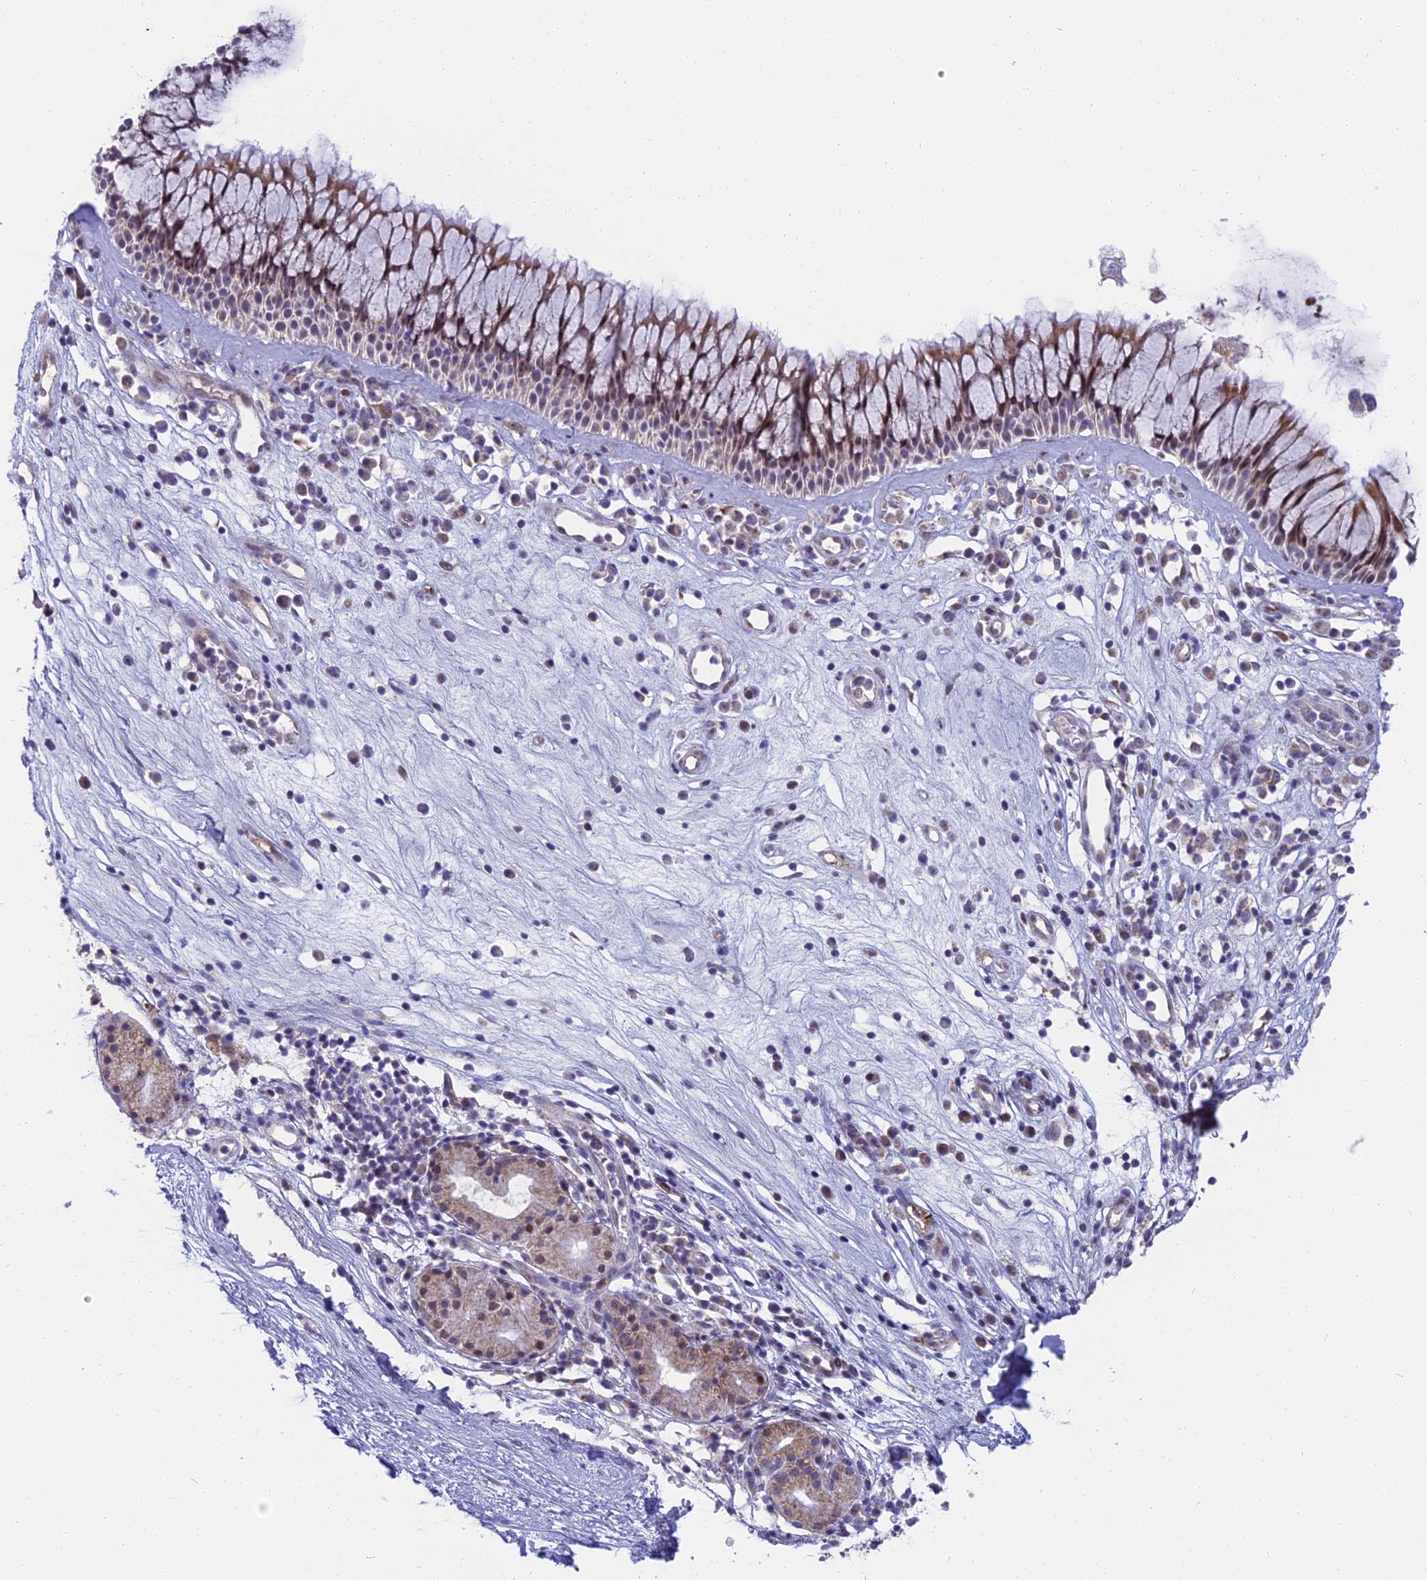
{"staining": {"intensity": "moderate", "quantity": "25%-75%", "location": "cytoplasmic/membranous"}, "tissue": "nasopharynx", "cell_type": "Respiratory epithelial cells", "image_type": "normal", "snomed": [{"axis": "morphology", "description": "Normal tissue, NOS"}, {"axis": "morphology", "description": "Inflammation, NOS"}, {"axis": "morphology", "description": "Malignant melanoma, Metastatic site"}, {"axis": "topography", "description": "Nasopharynx"}], "caption": "Brown immunohistochemical staining in normal nasopharynx demonstrates moderate cytoplasmic/membranous positivity in about 25%-75% of respiratory epithelial cells. The staining was performed using DAB (3,3'-diaminobenzidine) to visualize the protein expression in brown, while the nuclei were stained in blue with hematoxylin (Magnification: 20x).", "gene": "DTWD1", "patient": {"sex": "male", "age": 70}}